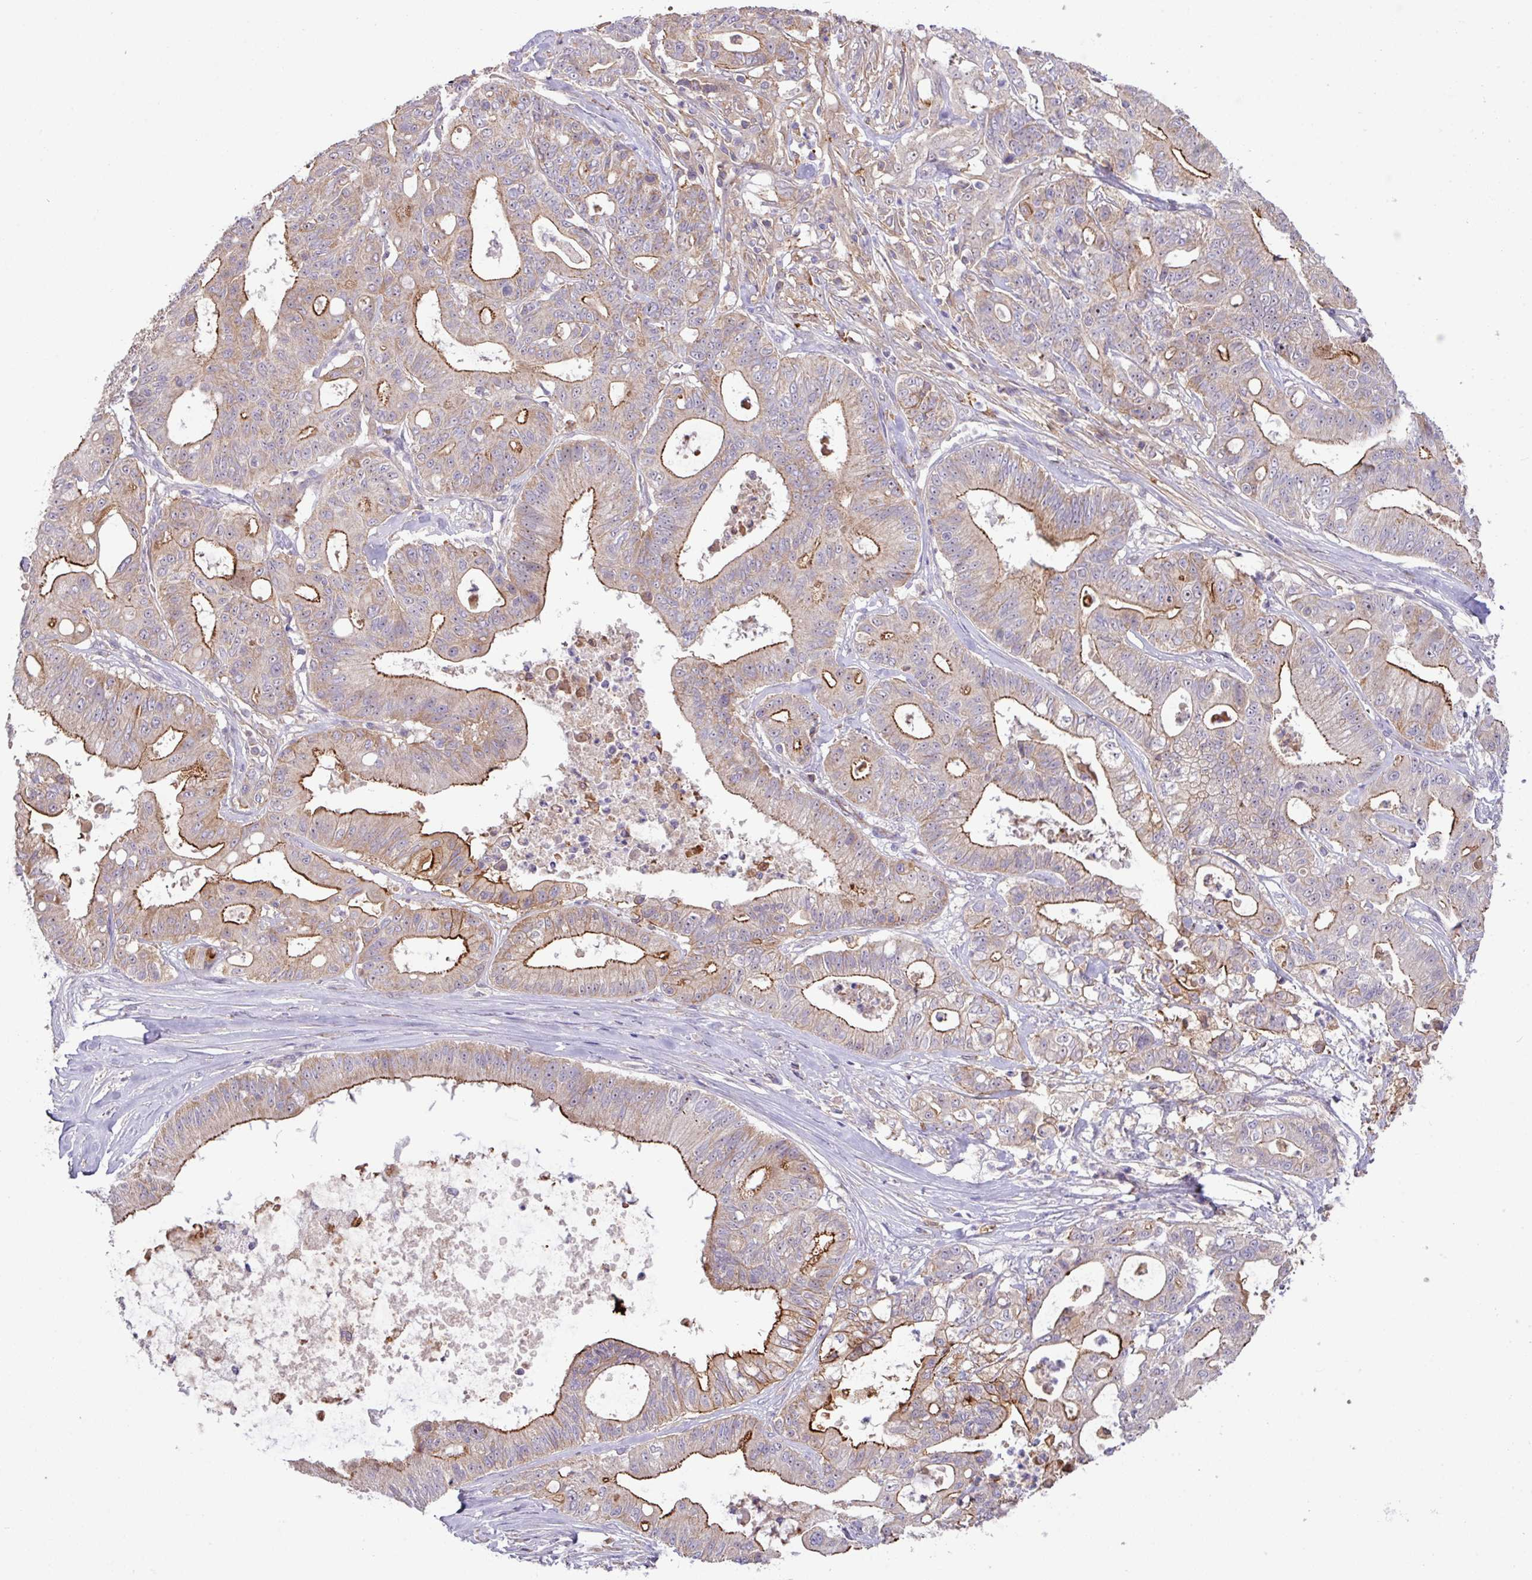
{"staining": {"intensity": "strong", "quantity": "25%-75%", "location": "cytoplasmic/membranous"}, "tissue": "ovarian cancer", "cell_type": "Tumor cells", "image_type": "cancer", "snomed": [{"axis": "morphology", "description": "Cystadenocarcinoma, mucinous, NOS"}, {"axis": "topography", "description": "Ovary"}], "caption": "Tumor cells exhibit high levels of strong cytoplasmic/membranous expression in approximately 25%-75% of cells in human ovarian cancer (mucinous cystadenocarcinoma). The protein of interest is shown in brown color, while the nuclei are stained blue.", "gene": "LRRC53", "patient": {"sex": "female", "age": 70}}